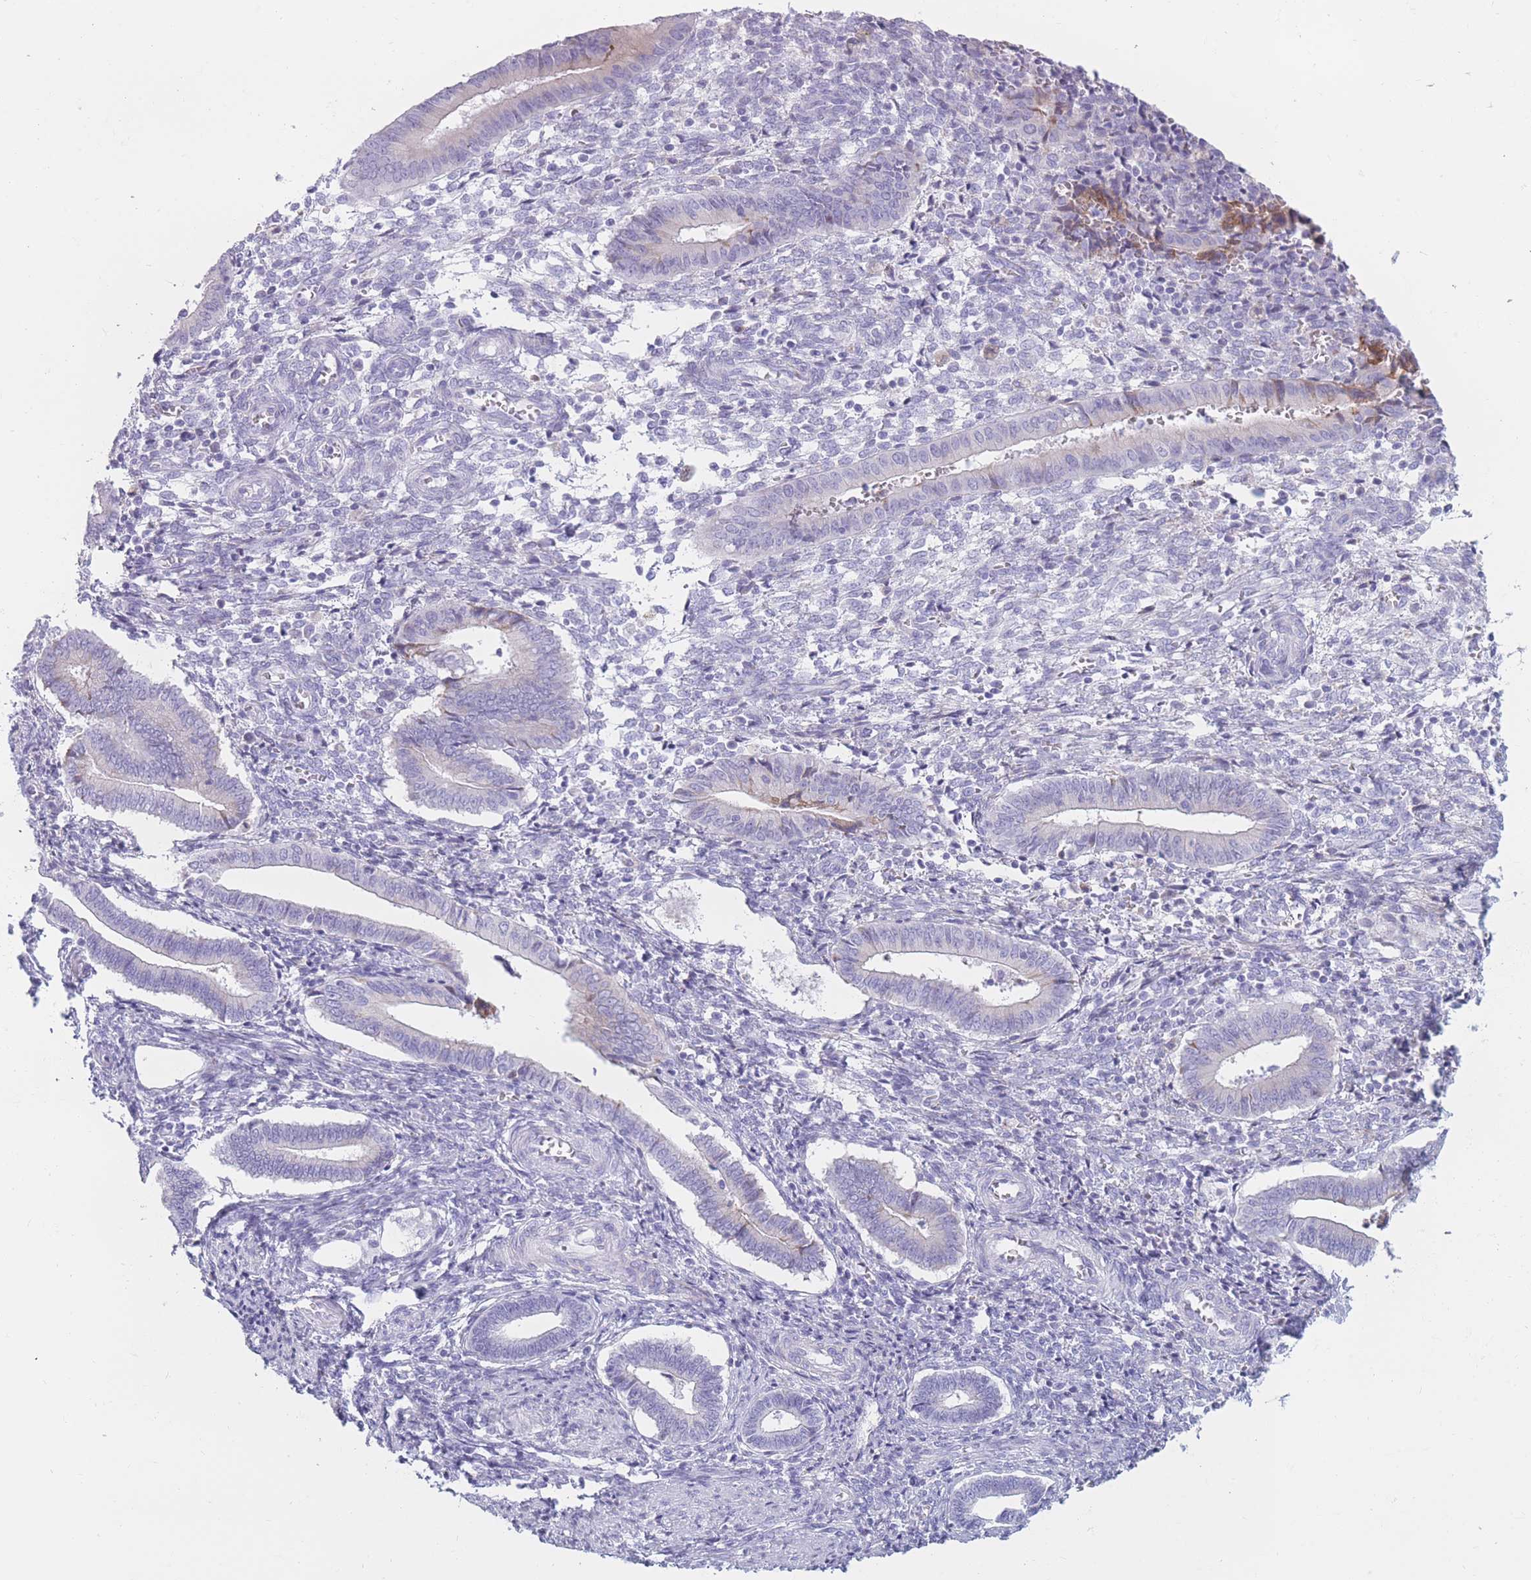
{"staining": {"intensity": "negative", "quantity": "none", "location": "none"}, "tissue": "endometrium", "cell_type": "Cells in endometrial stroma", "image_type": "normal", "snomed": [{"axis": "morphology", "description": "Normal tissue, NOS"}, {"axis": "topography", "description": "Other"}, {"axis": "topography", "description": "Endometrium"}], "caption": "Protein analysis of benign endometrium exhibits no significant staining in cells in endometrial stroma.", "gene": "COL27A1", "patient": {"sex": "female", "age": 44}}